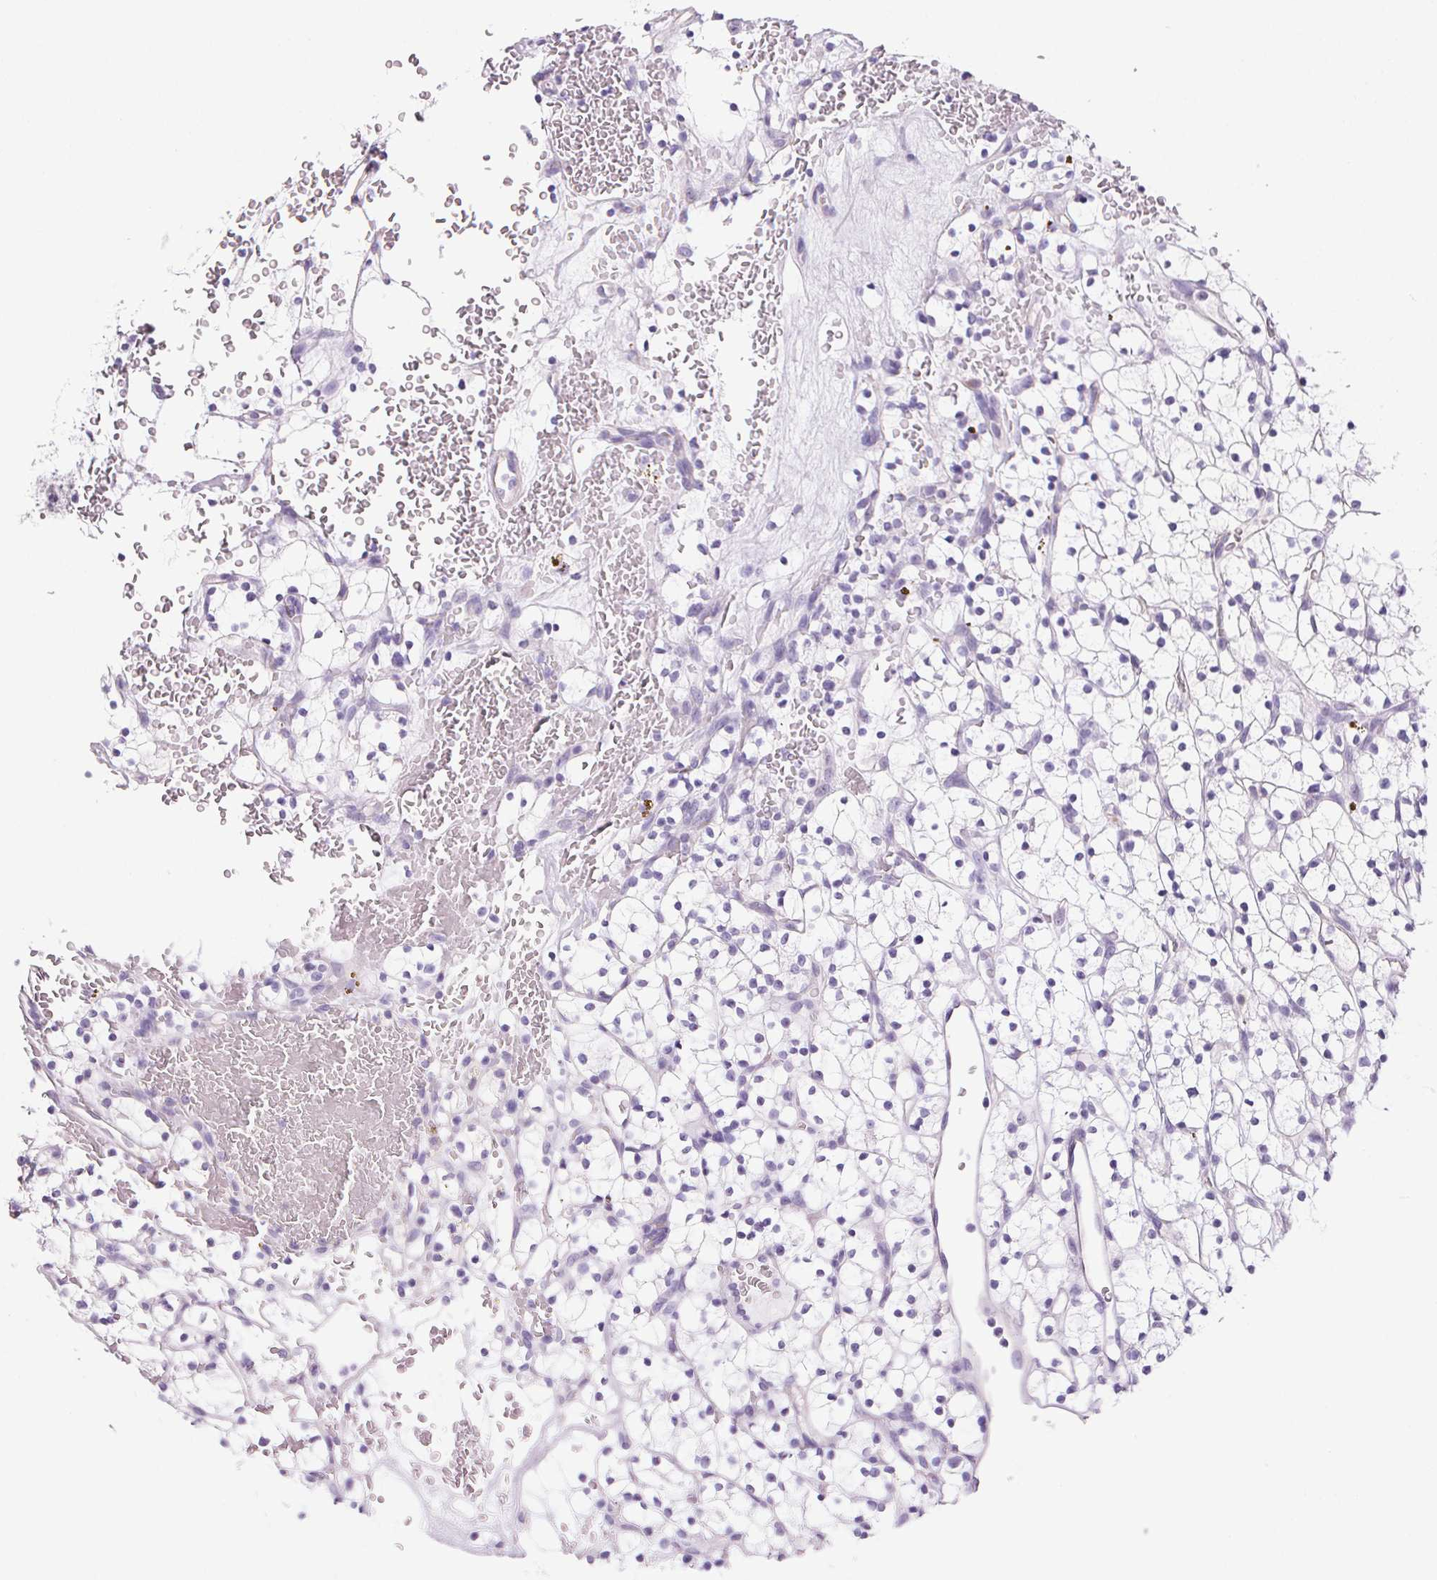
{"staining": {"intensity": "negative", "quantity": "none", "location": "none"}, "tissue": "renal cancer", "cell_type": "Tumor cells", "image_type": "cancer", "snomed": [{"axis": "morphology", "description": "Adenocarcinoma, NOS"}, {"axis": "topography", "description": "Kidney"}], "caption": "Immunohistochemical staining of human adenocarcinoma (renal) demonstrates no significant staining in tumor cells.", "gene": "PRSS3", "patient": {"sex": "female", "age": 64}}